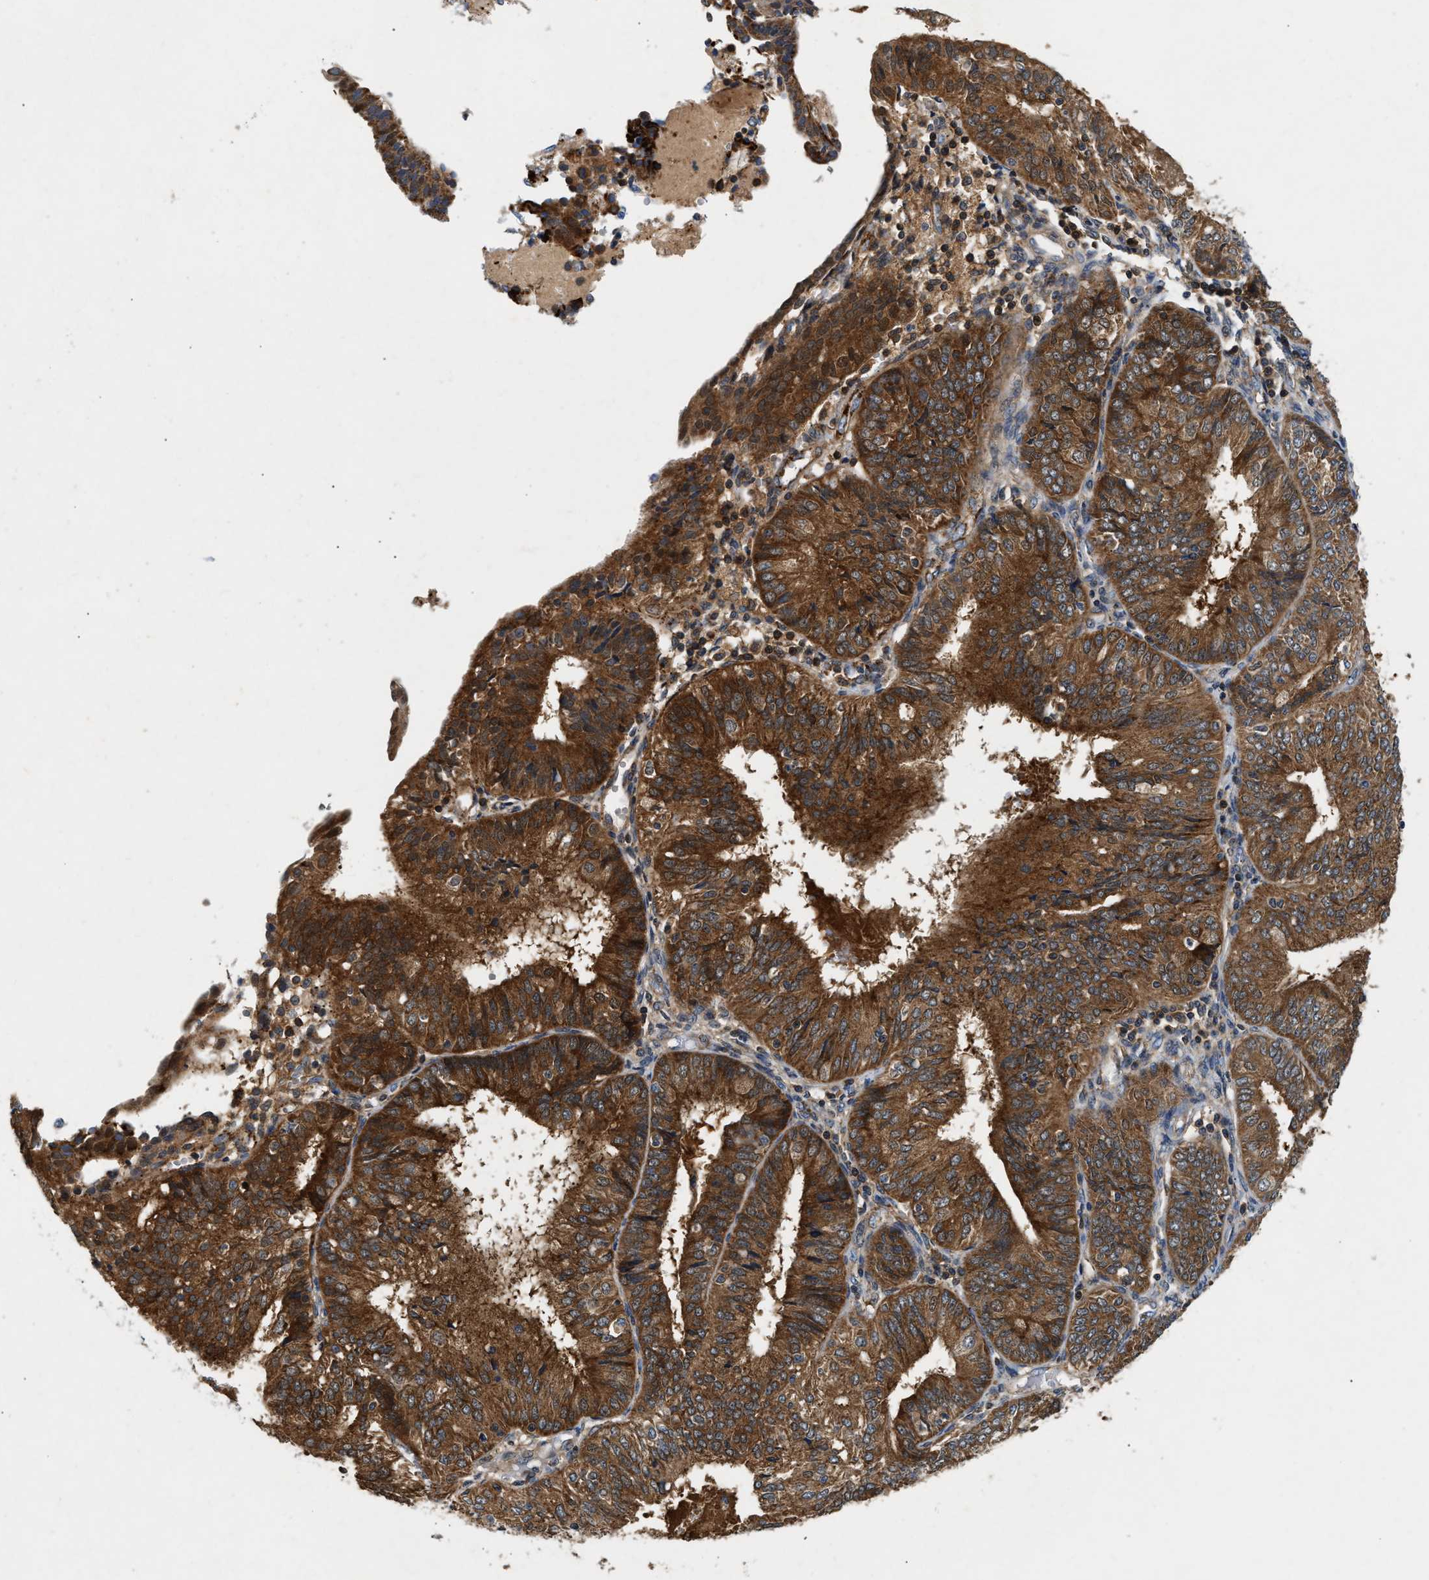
{"staining": {"intensity": "strong", "quantity": ">75%", "location": "cytoplasmic/membranous"}, "tissue": "endometrial cancer", "cell_type": "Tumor cells", "image_type": "cancer", "snomed": [{"axis": "morphology", "description": "Adenocarcinoma, NOS"}, {"axis": "topography", "description": "Endometrium"}], "caption": "Tumor cells demonstrate high levels of strong cytoplasmic/membranous staining in approximately >75% of cells in adenocarcinoma (endometrial).", "gene": "CCM2", "patient": {"sex": "female", "age": 58}}